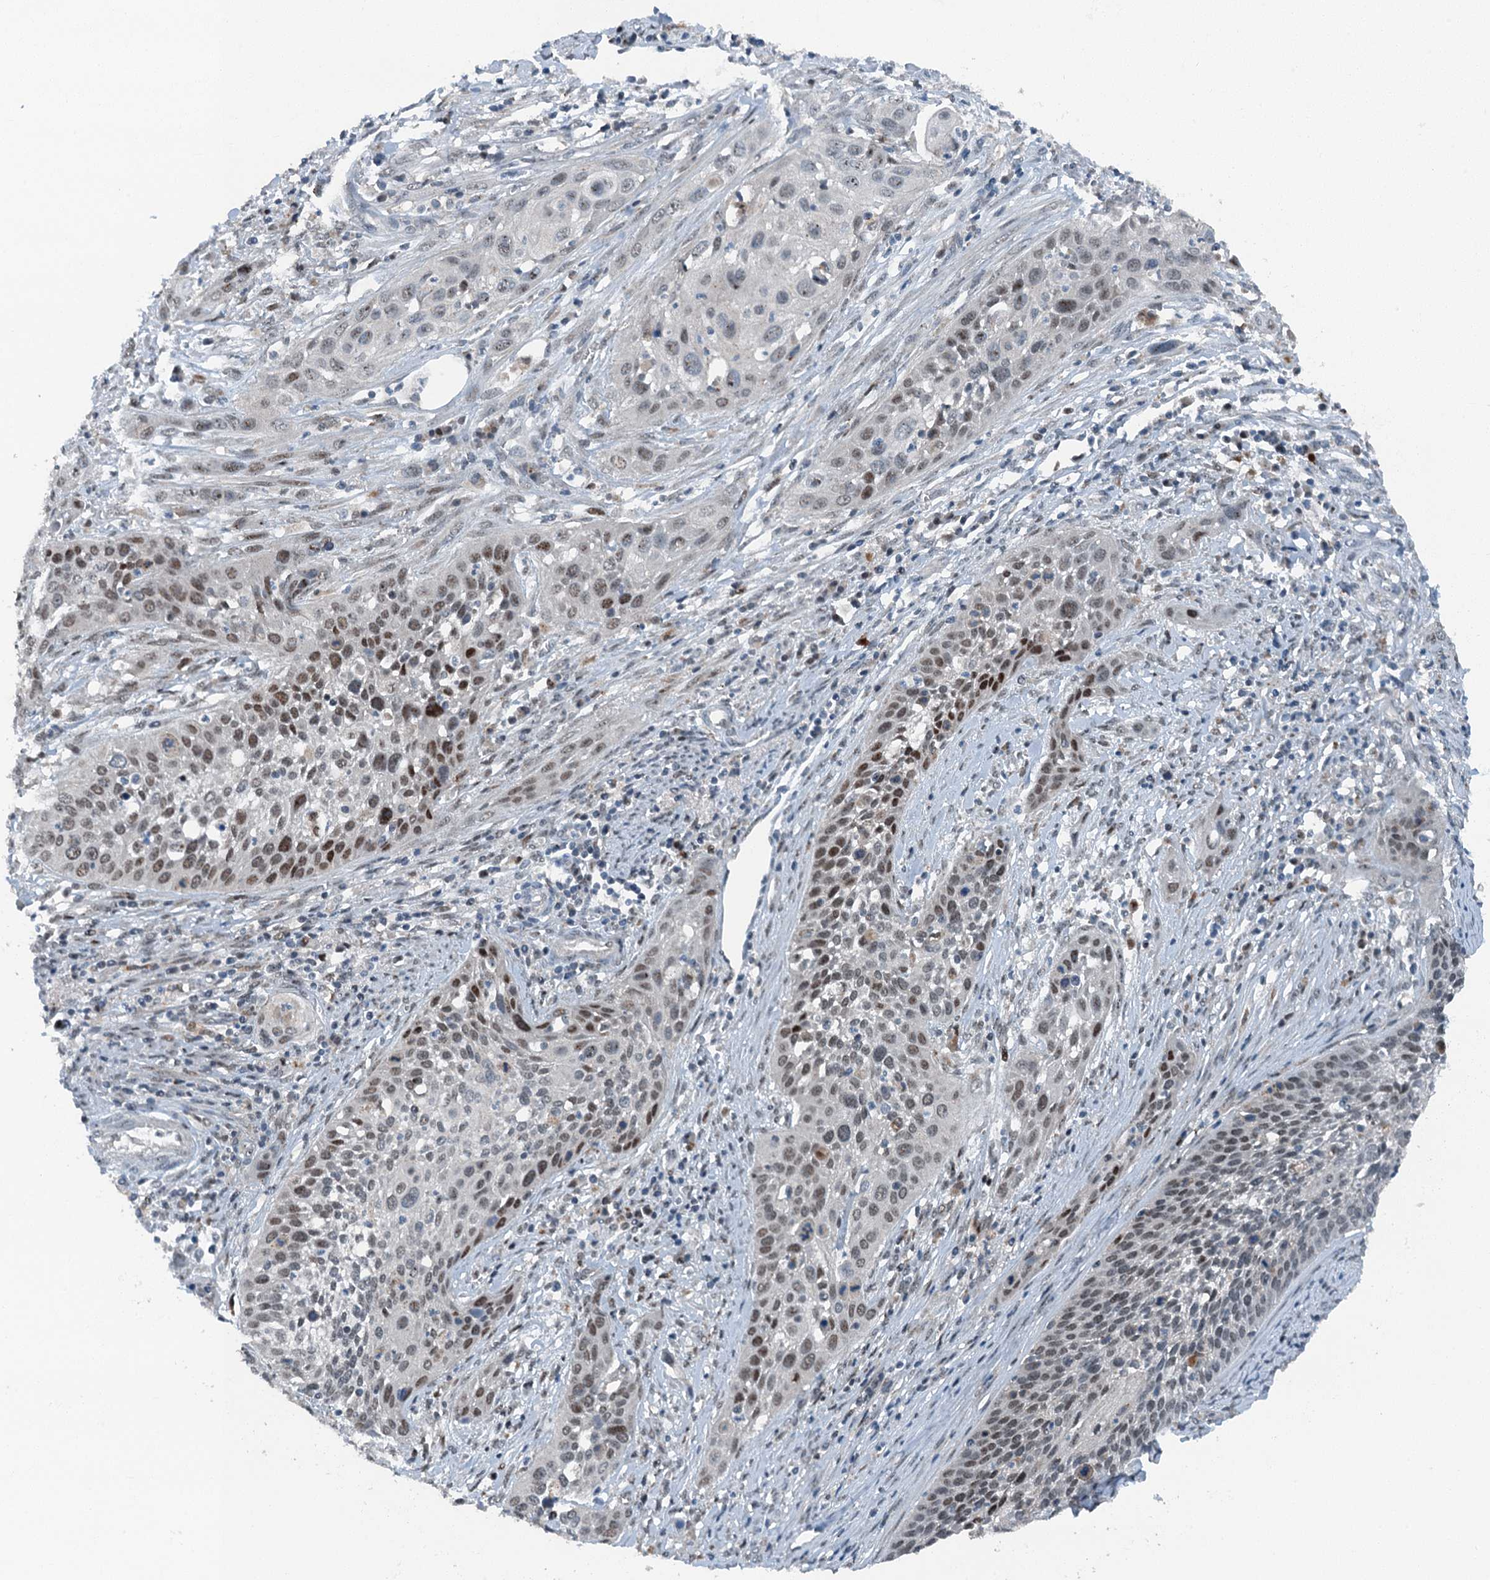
{"staining": {"intensity": "moderate", "quantity": "25%-75%", "location": "nuclear"}, "tissue": "cervical cancer", "cell_type": "Tumor cells", "image_type": "cancer", "snomed": [{"axis": "morphology", "description": "Squamous cell carcinoma, NOS"}, {"axis": "topography", "description": "Cervix"}], "caption": "Moderate nuclear staining for a protein is identified in approximately 25%-75% of tumor cells of squamous cell carcinoma (cervical) using immunohistochemistry (IHC).", "gene": "BMERB1", "patient": {"sex": "female", "age": 34}}